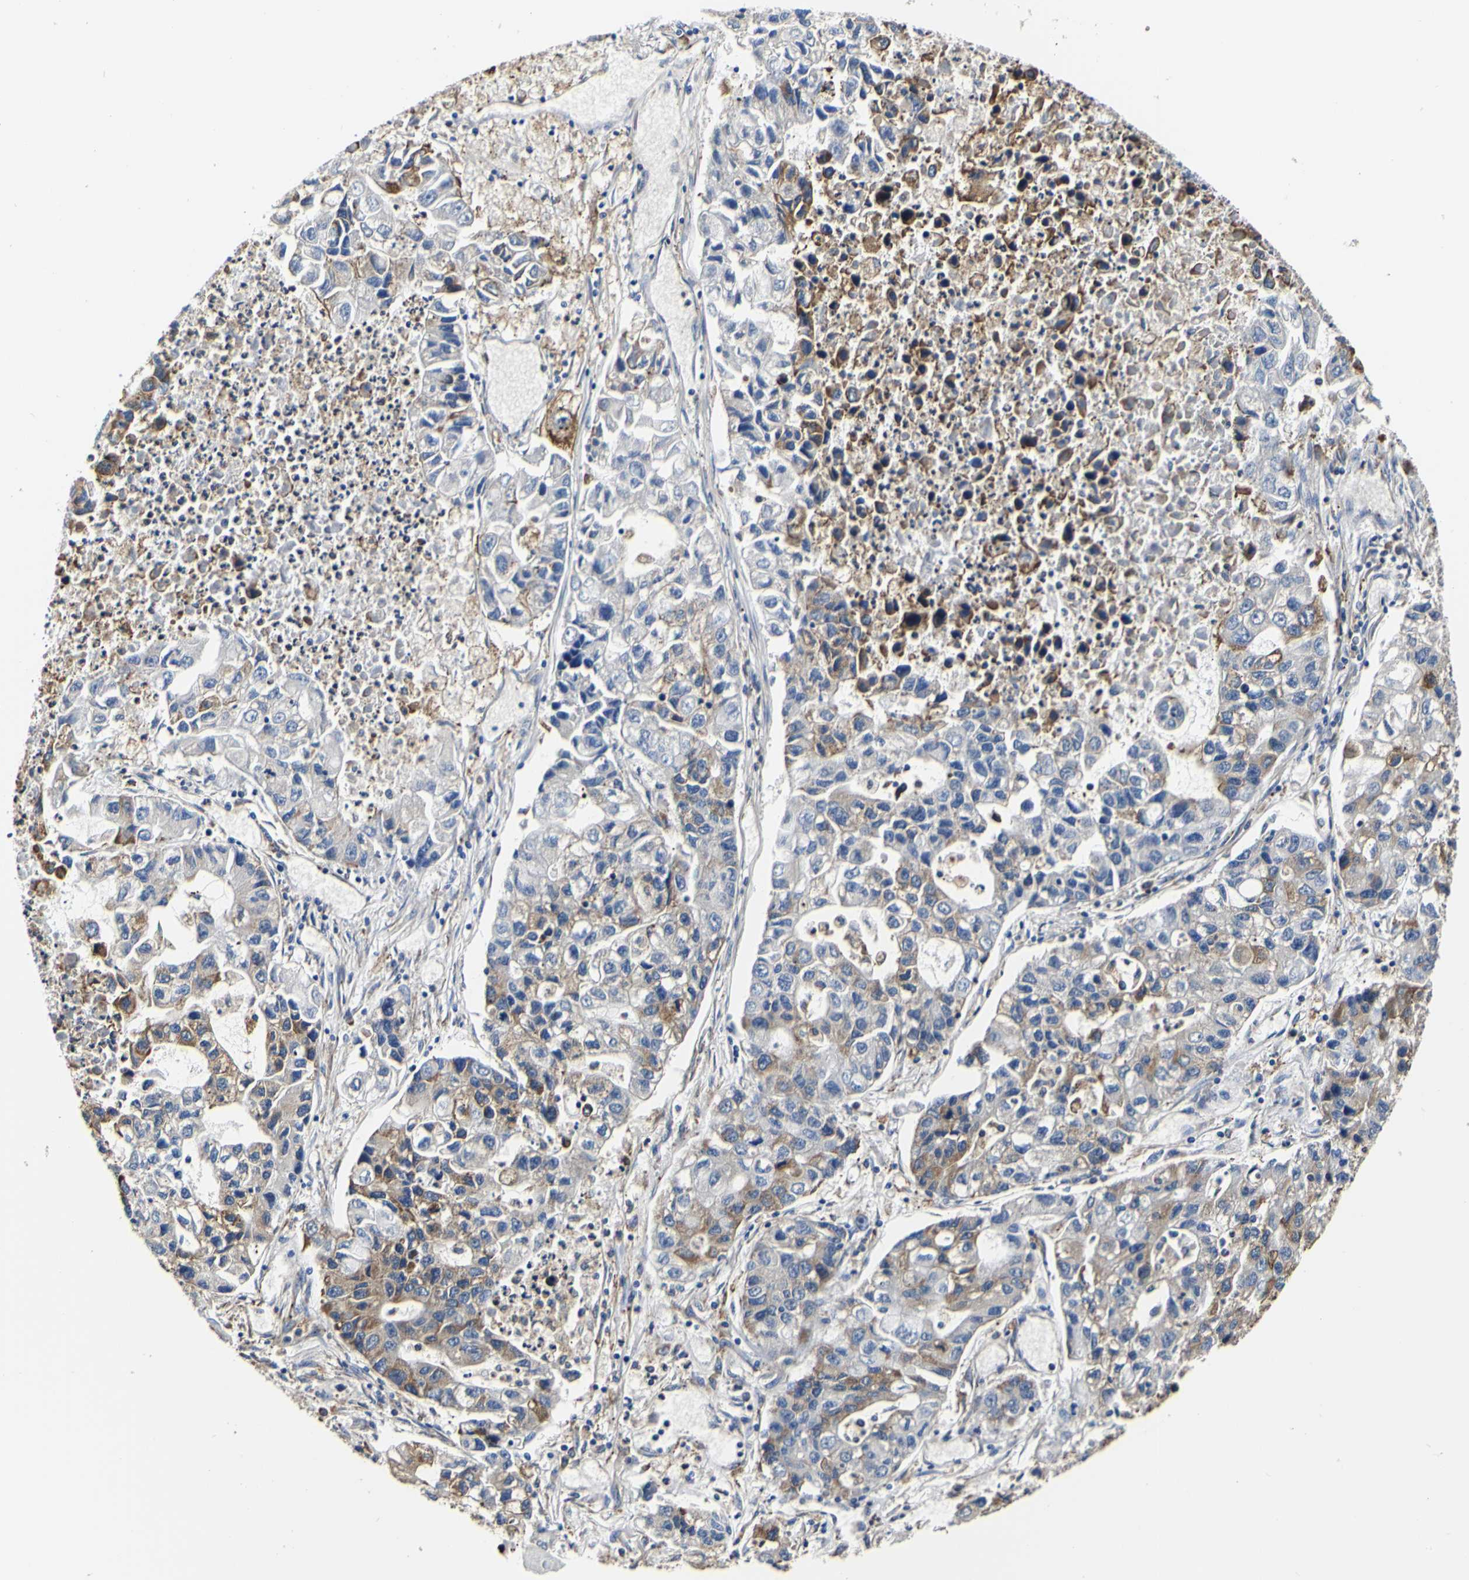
{"staining": {"intensity": "moderate", "quantity": "<25%", "location": "cytoplasmic/membranous"}, "tissue": "lung cancer", "cell_type": "Tumor cells", "image_type": "cancer", "snomed": [{"axis": "morphology", "description": "Adenocarcinoma, NOS"}, {"axis": "topography", "description": "Lung"}], "caption": "Lung cancer was stained to show a protein in brown. There is low levels of moderate cytoplasmic/membranous positivity in approximately <25% of tumor cells.", "gene": "P4HB", "patient": {"sex": "female", "age": 51}}